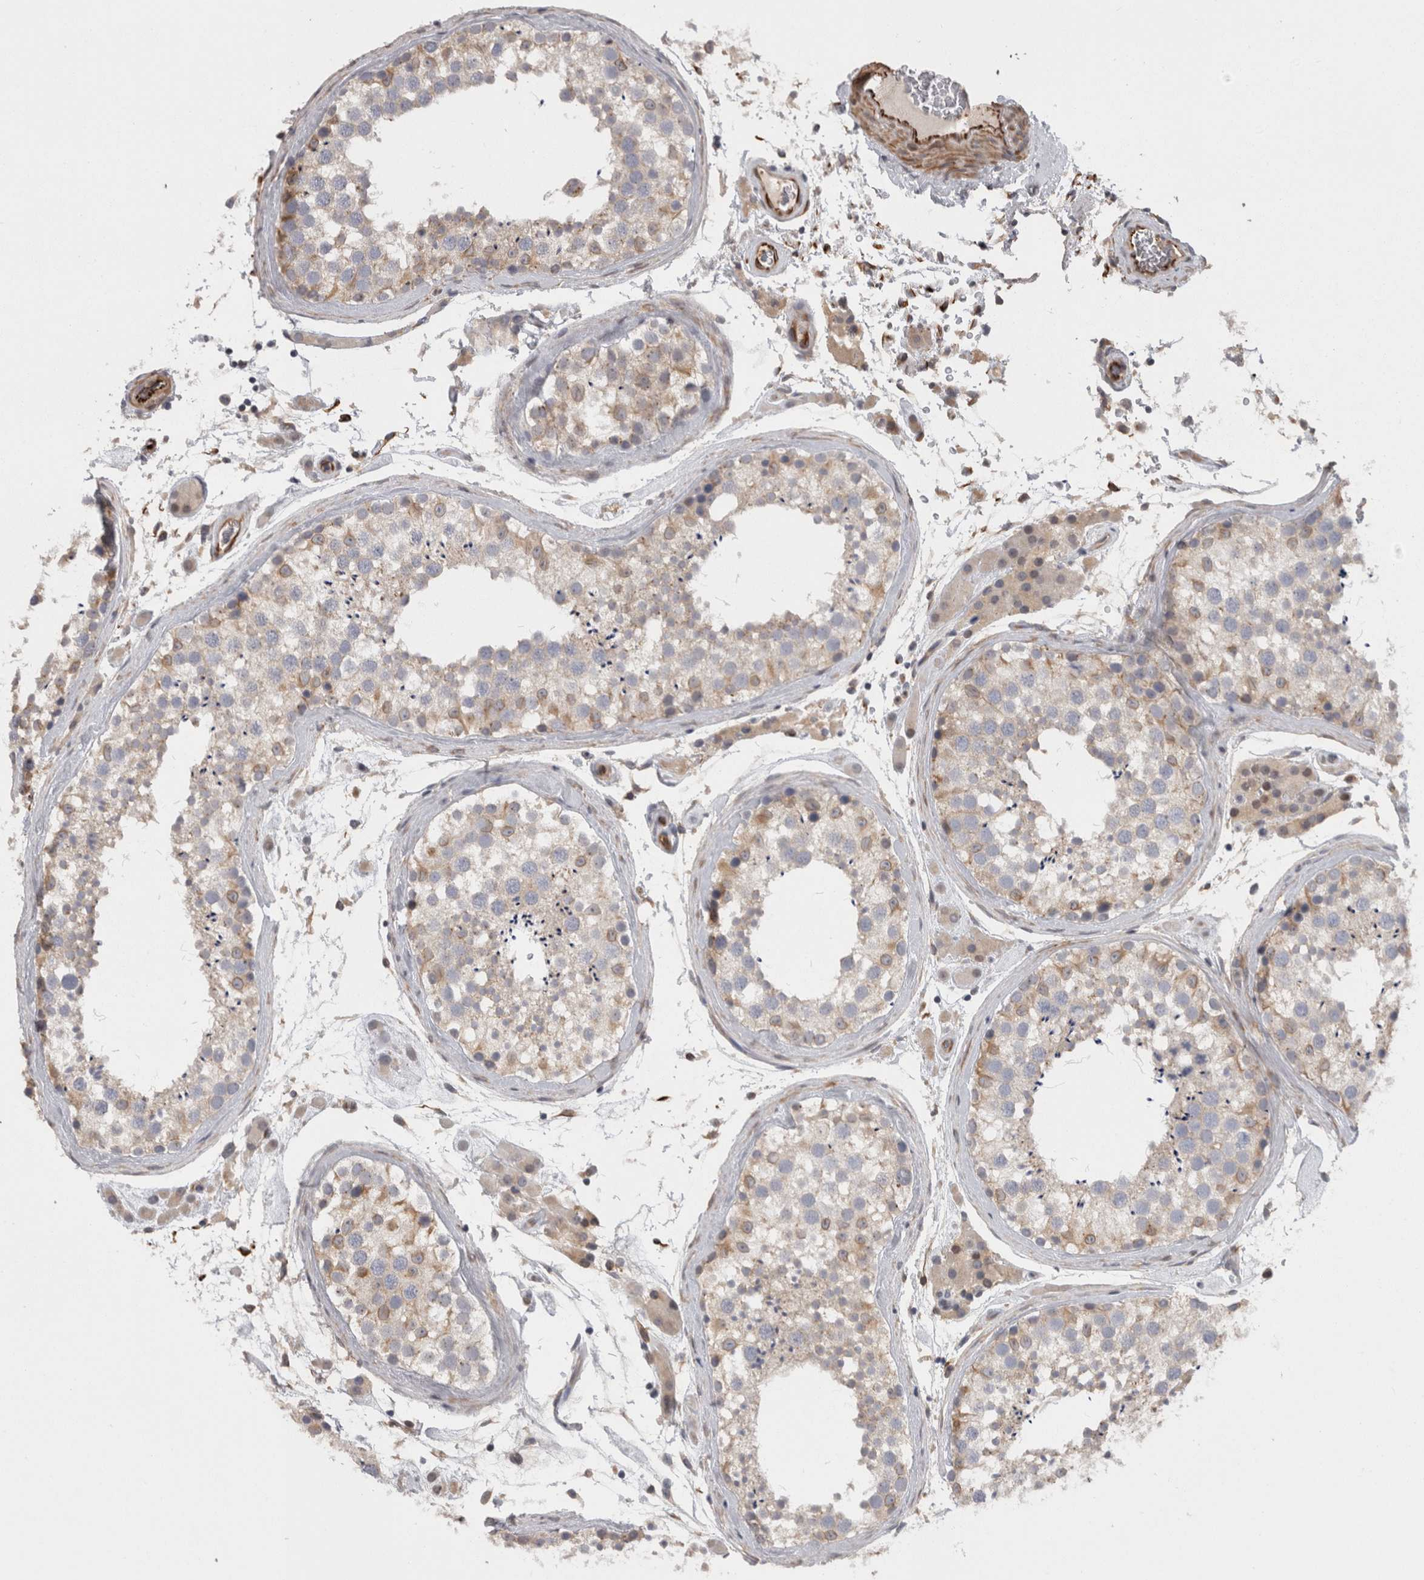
{"staining": {"intensity": "weak", "quantity": ">75%", "location": "cytoplasmic/membranous"}, "tissue": "testis", "cell_type": "Cells in seminiferous ducts", "image_type": "normal", "snomed": [{"axis": "morphology", "description": "Normal tissue, NOS"}, {"axis": "topography", "description": "Testis"}], "caption": "This image exhibits benign testis stained with immunohistochemistry to label a protein in brown. The cytoplasmic/membranous of cells in seminiferous ducts show weak positivity for the protein. Nuclei are counter-stained blue.", "gene": "RMDN1", "patient": {"sex": "male", "age": 46}}